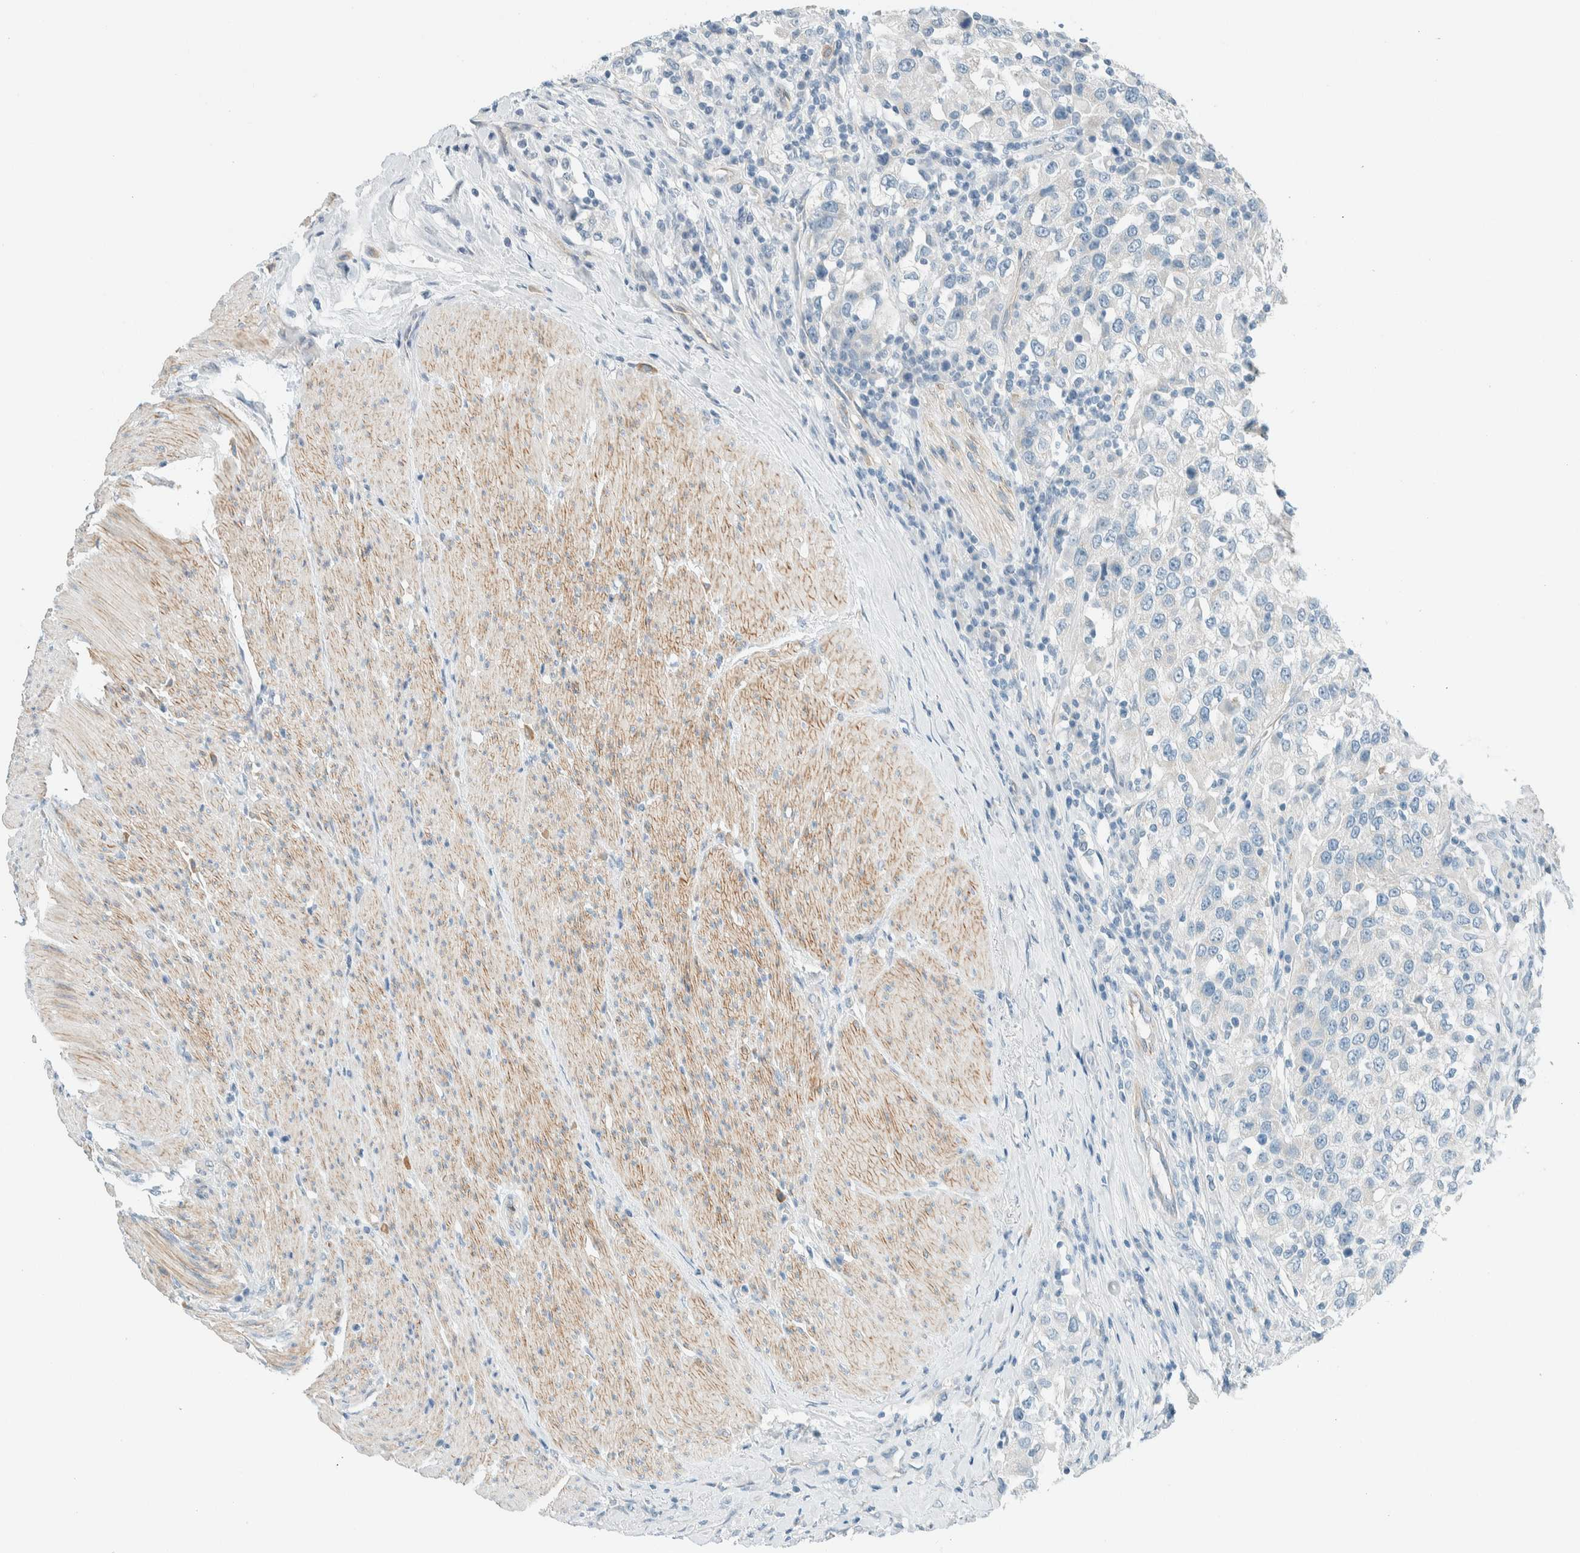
{"staining": {"intensity": "negative", "quantity": "none", "location": "none"}, "tissue": "urothelial cancer", "cell_type": "Tumor cells", "image_type": "cancer", "snomed": [{"axis": "morphology", "description": "Urothelial carcinoma, High grade"}, {"axis": "topography", "description": "Urinary bladder"}], "caption": "DAB immunohistochemical staining of urothelial cancer exhibits no significant staining in tumor cells.", "gene": "SLFN12", "patient": {"sex": "female", "age": 80}}